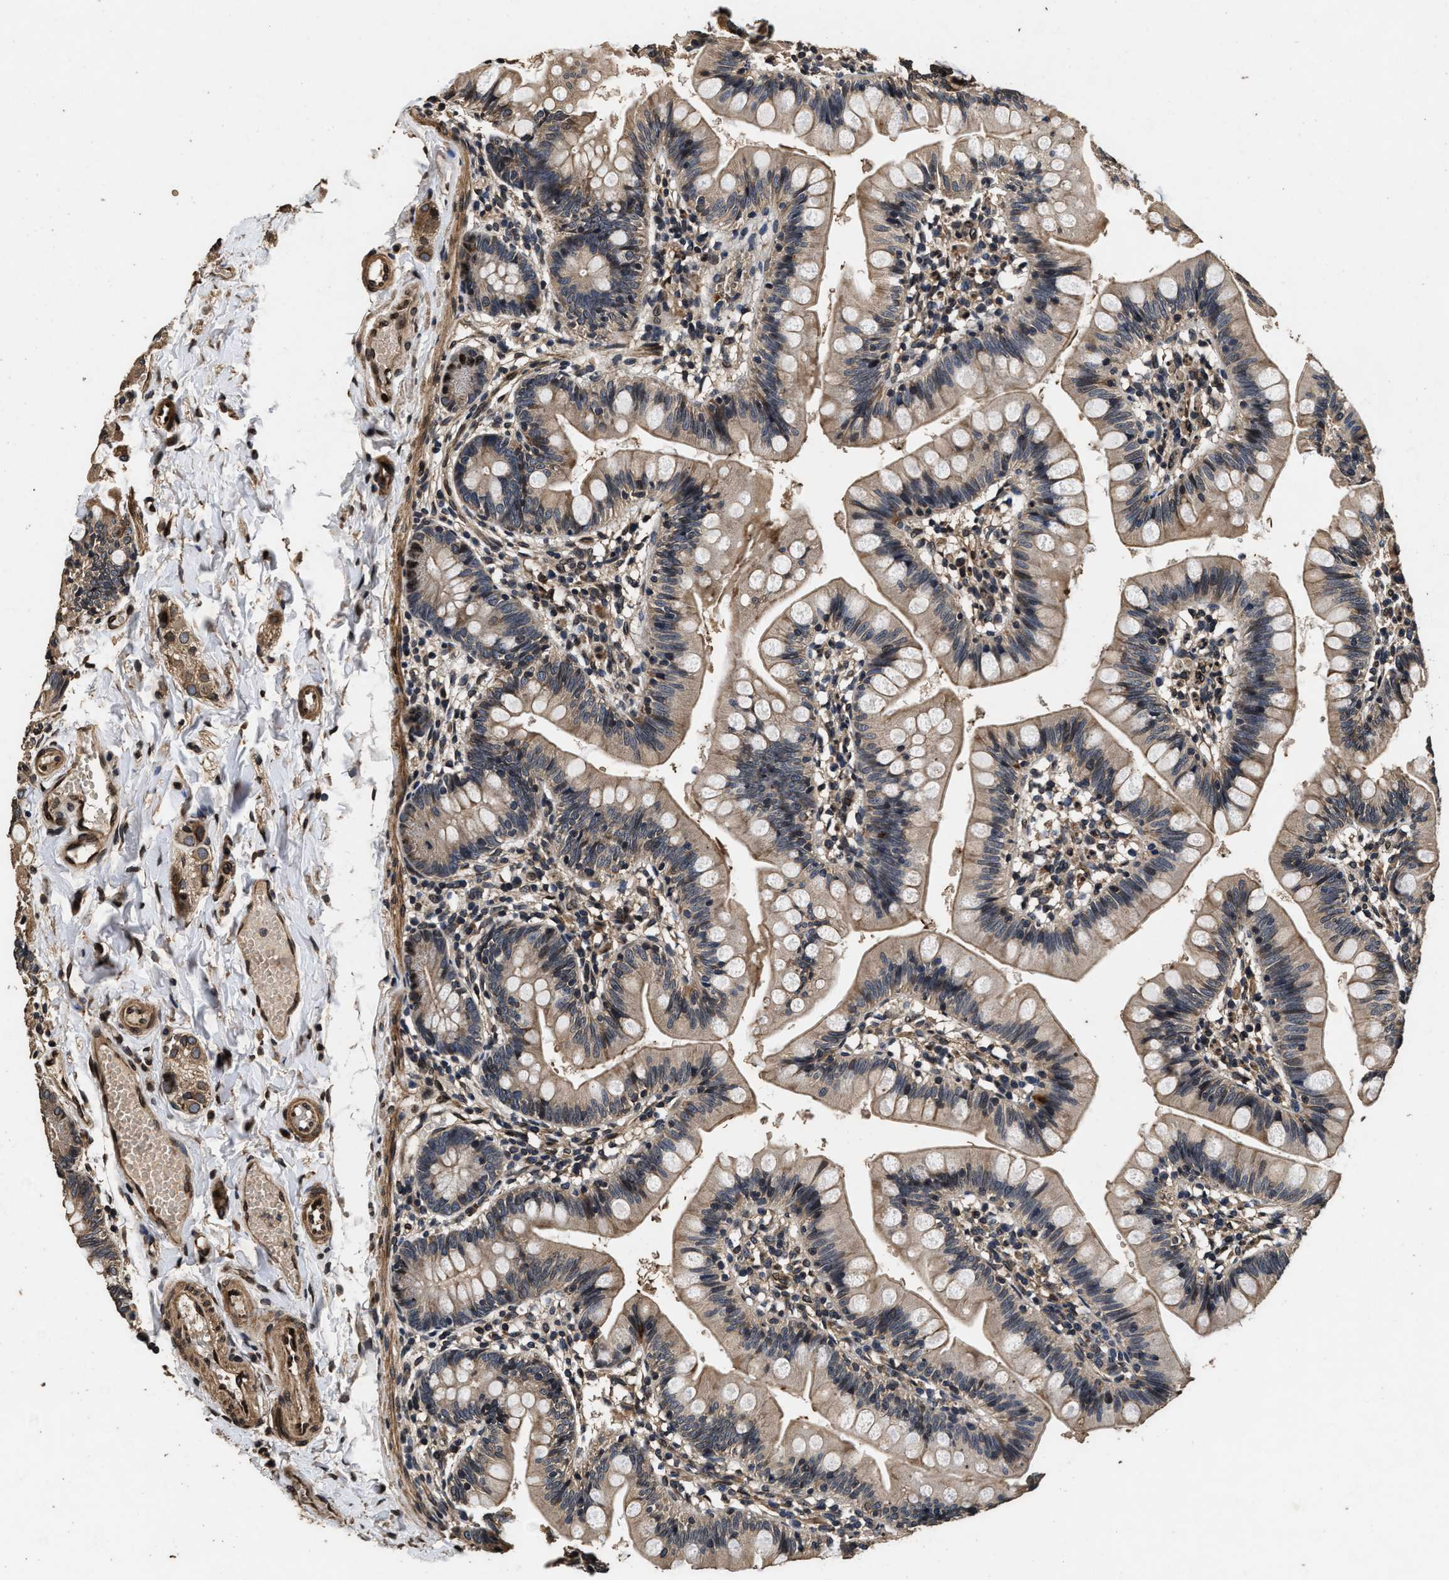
{"staining": {"intensity": "moderate", "quantity": "25%-75%", "location": "cytoplasmic/membranous,nuclear"}, "tissue": "small intestine", "cell_type": "Glandular cells", "image_type": "normal", "snomed": [{"axis": "morphology", "description": "Normal tissue, NOS"}, {"axis": "topography", "description": "Small intestine"}], "caption": "Immunohistochemical staining of benign human small intestine exhibits medium levels of moderate cytoplasmic/membranous,nuclear expression in approximately 25%-75% of glandular cells.", "gene": "ACCS", "patient": {"sex": "male", "age": 7}}